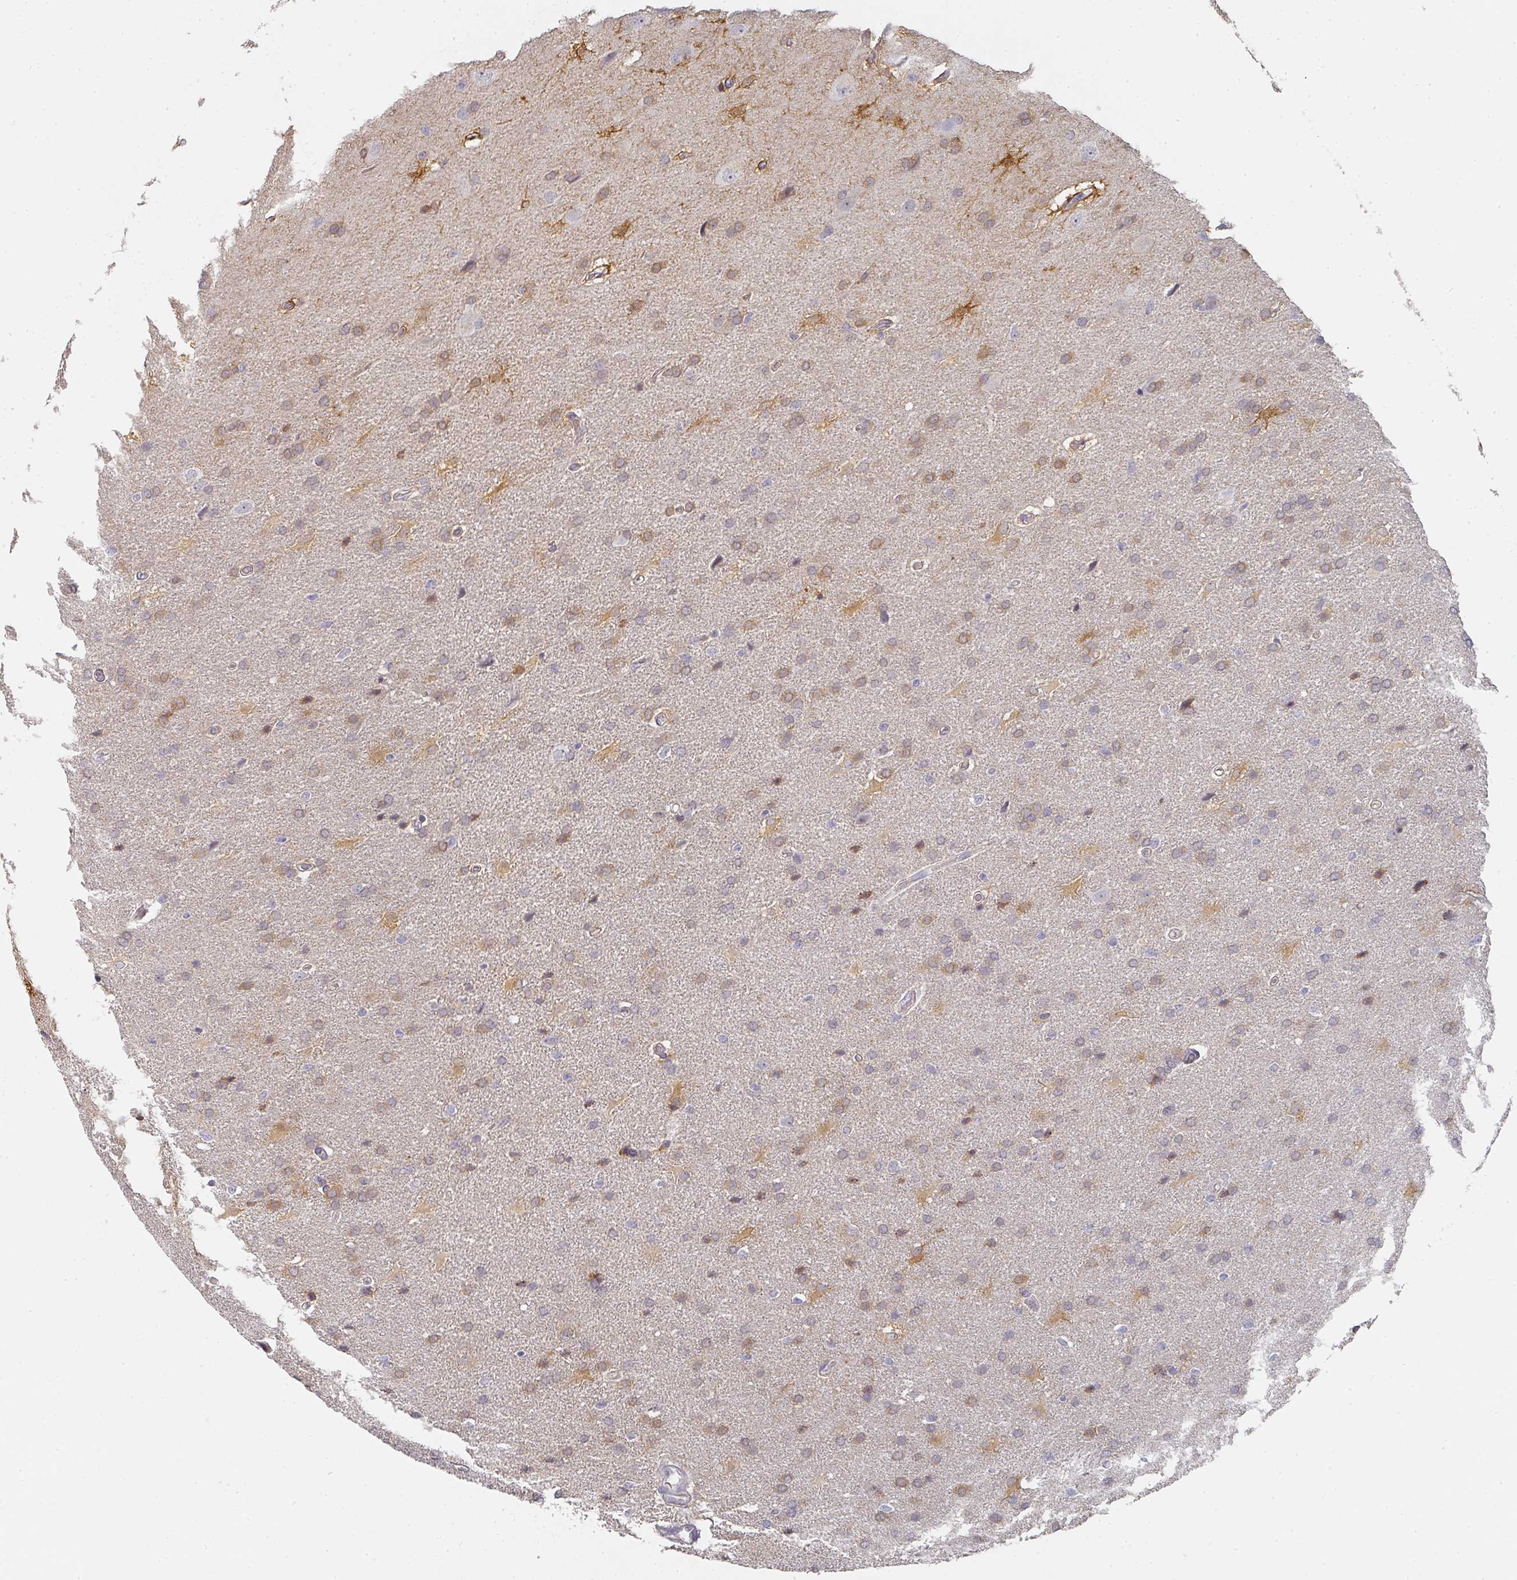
{"staining": {"intensity": "weak", "quantity": "<25%", "location": "cytoplasmic/membranous,nuclear"}, "tissue": "glioma", "cell_type": "Tumor cells", "image_type": "cancer", "snomed": [{"axis": "morphology", "description": "Glioma, malignant, High grade"}, {"axis": "topography", "description": "Brain"}], "caption": "DAB (3,3'-diaminobenzidine) immunohistochemical staining of glioma displays no significant positivity in tumor cells.", "gene": "SHISA2", "patient": {"sex": "male", "age": 56}}